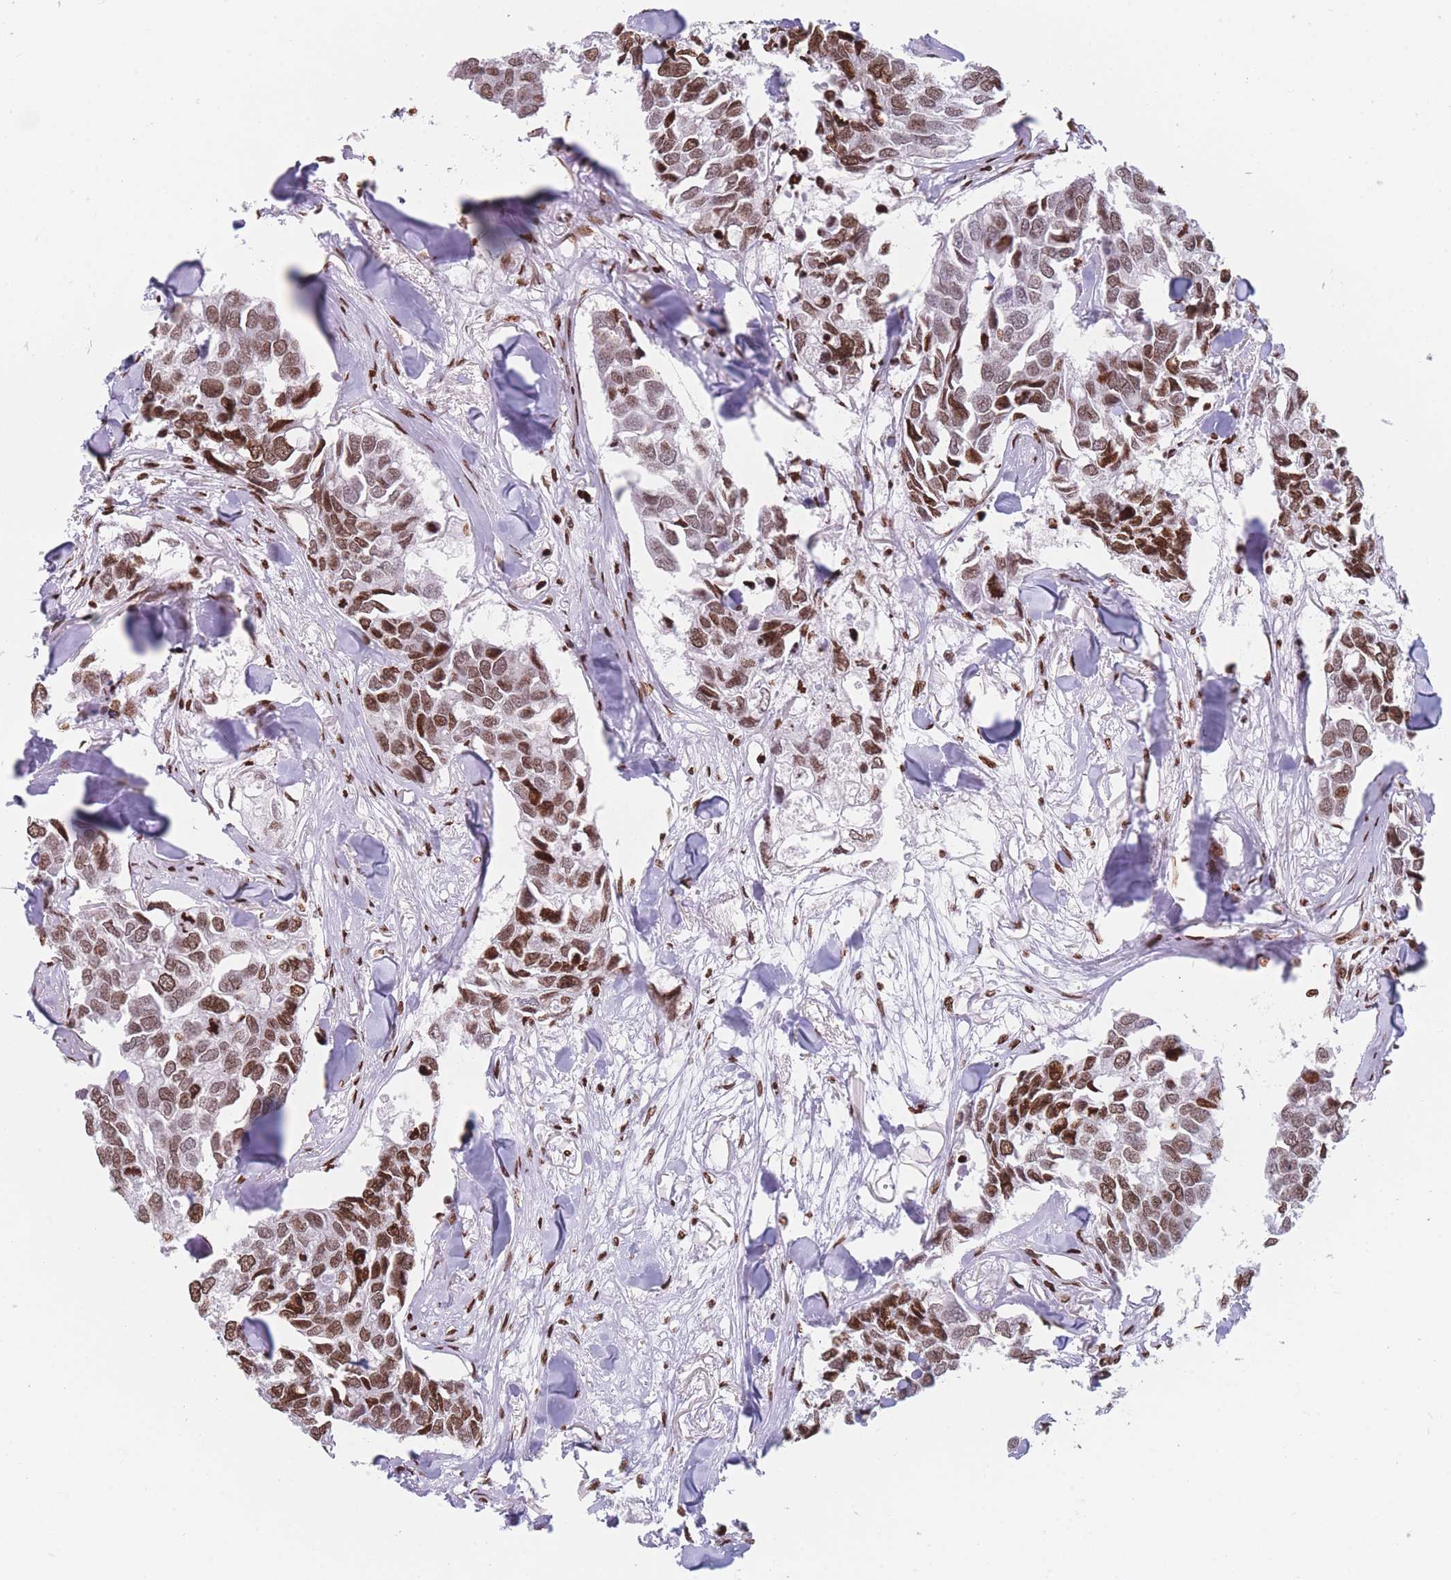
{"staining": {"intensity": "moderate", "quantity": ">75%", "location": "nuclear"}, "tissue": "breast cancer", "cell_type": "Tumor cells", "image_type": "cancer", "snomed": [{"axis": "morphology", "description": "Duct carcinoma"}, {"axis": "topography", "description": "Breast"}], "caption": "Tumor cells show medium levels of moderate nuclear expression in approximately >75% of cells in breast cancer.", "gene": "AK9", "patient": {"sex": "female", "age": 83}}